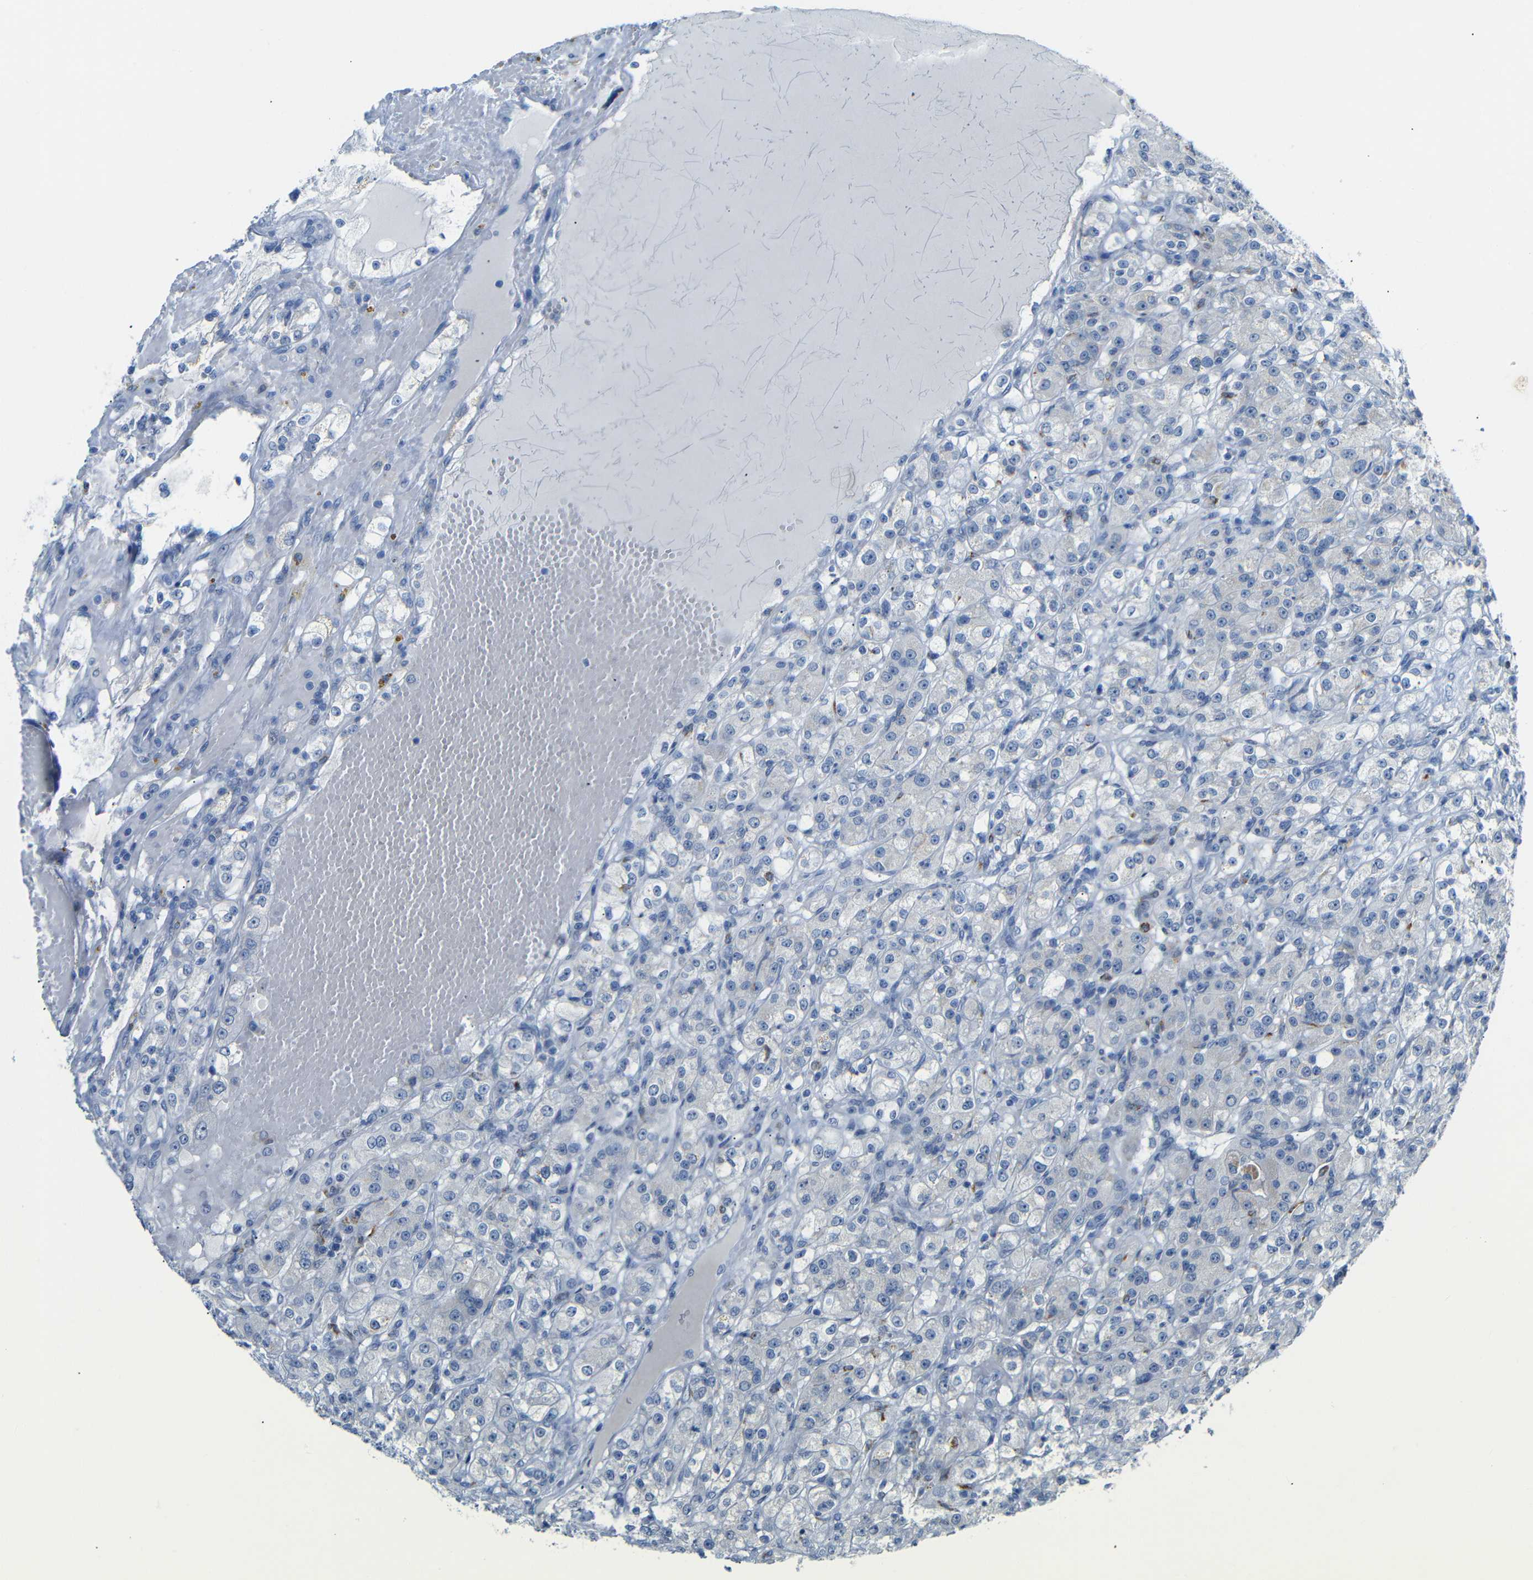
{"staining": {"intensity": "negative", "quantity": "none", "location": "none"}, "tissue": "renal cancer", "cell_type": "Tumor cells", "image_type": "cancer", "snomed": [{"axis": "morphology", "description": "Normal tissue, NOS"}, {"axis": "morphology", "description": "Adenocarcinoma, NOS"}, {"axis": "topography", "description": "Kidney"}], "caption": "DAB (3,3'-diaminobenzidine) immunohistochemical staining of renal cancer demonstrates no significant positivity in tumor cells. Brightfield microscopy of immunohistochemistry stained with DAB (3,3'-diaminobenzidine) (brown) and hematoxylin (blue), captured at high magnification.", "gene": "C15orf48", "patient": {"sex": "male", "age": 61}}